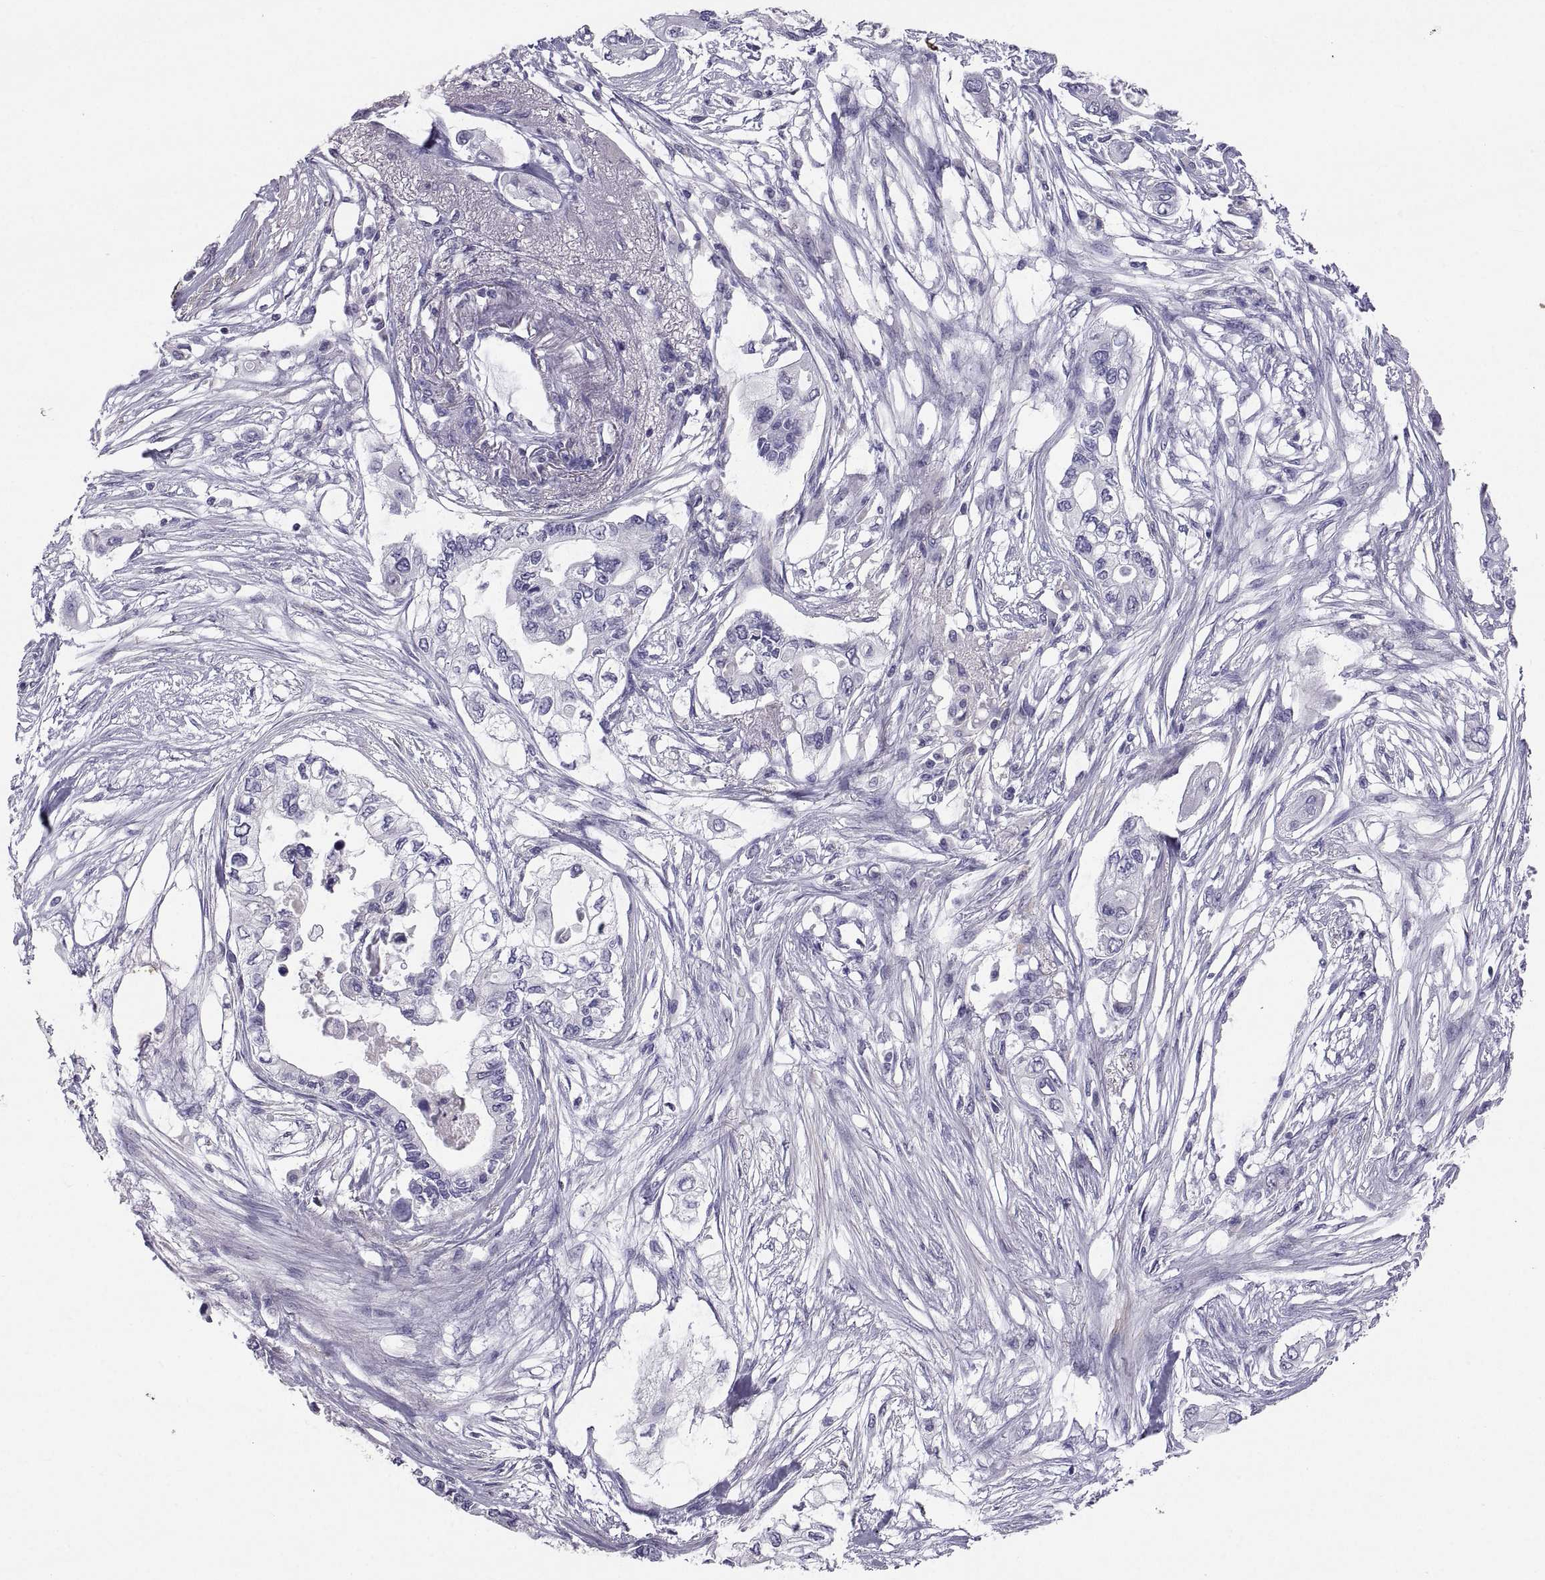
{"staining": {"intensity": "negative", "quantity": "none", "location": "none"}, "tissue": "pancreatic cancer", "cell_type": "Tumor cells", "image_type": "cancer", "snomed": [{"axis": "morphology", "description": "Adenocarcinoma, NOS"}, {"axis": "topography", "description": "Pancreas"}], "caption": "This is an immunohistochemistry (IHC) histopathology image of pancreatic cancer. There is no expression in tumor cells.", "gene": "IGSF1", "patient": {"sex": "female", "age": 63}}